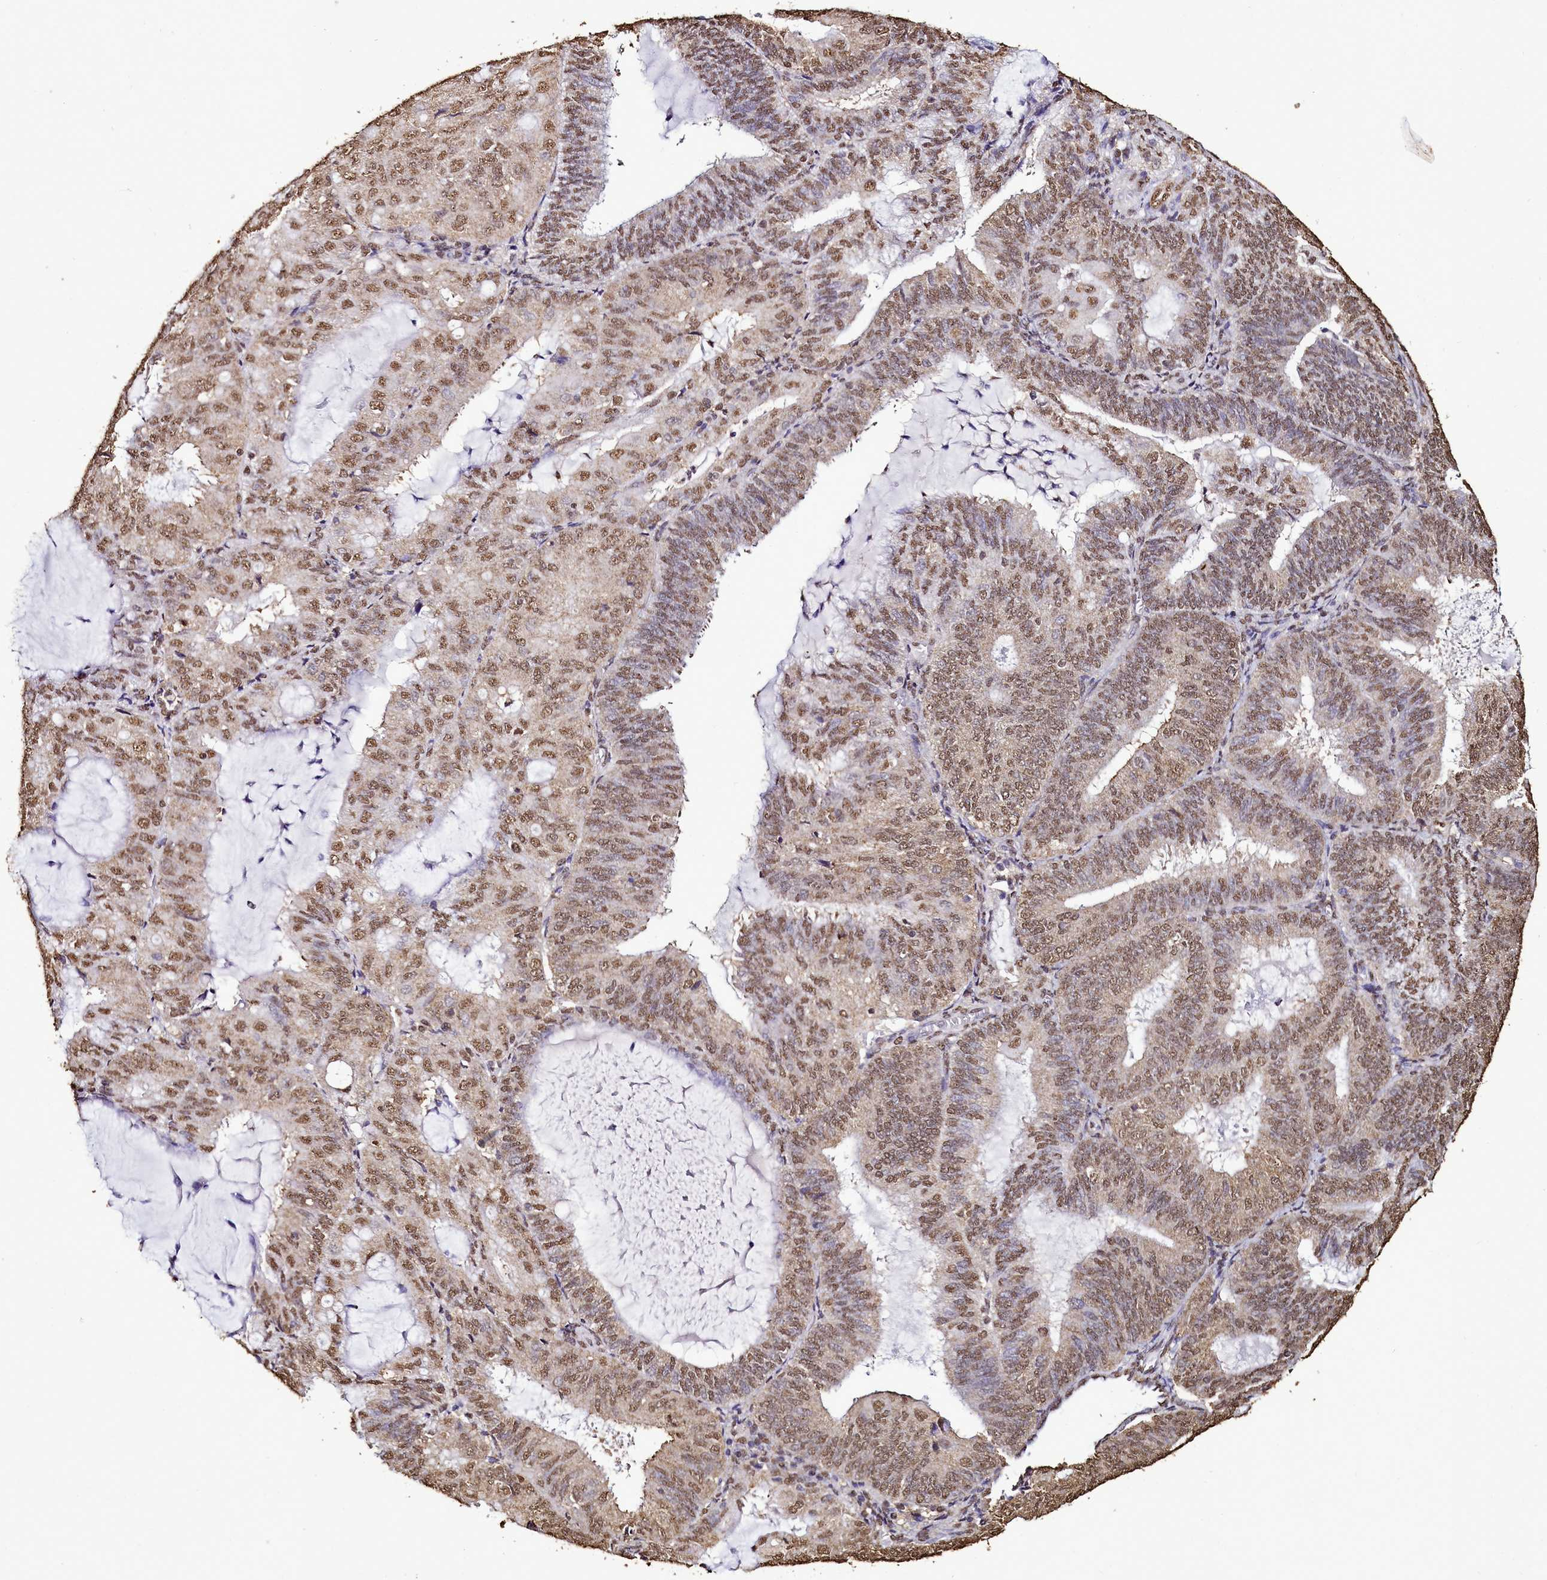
{"staining": {"intensity": "moderate", "quantity": ">75%", "location": "nuclear"}, "tissue": "endometrial cancer", "cell_type": "Tumor cells", "image_type": "cancer", "snomed": [{"axis": "morphology", "description": "Adenocarcinoma, NOS"}, {"axis": "topography", "description": "Endometrium"}], "caption": "Protein staining reveals moderate nuclear staining in about >75% of tumor cells in endometrial adenocarcinoma.", "gene": "TRIP6", "patient": {"sex": "female", "age": 81}}